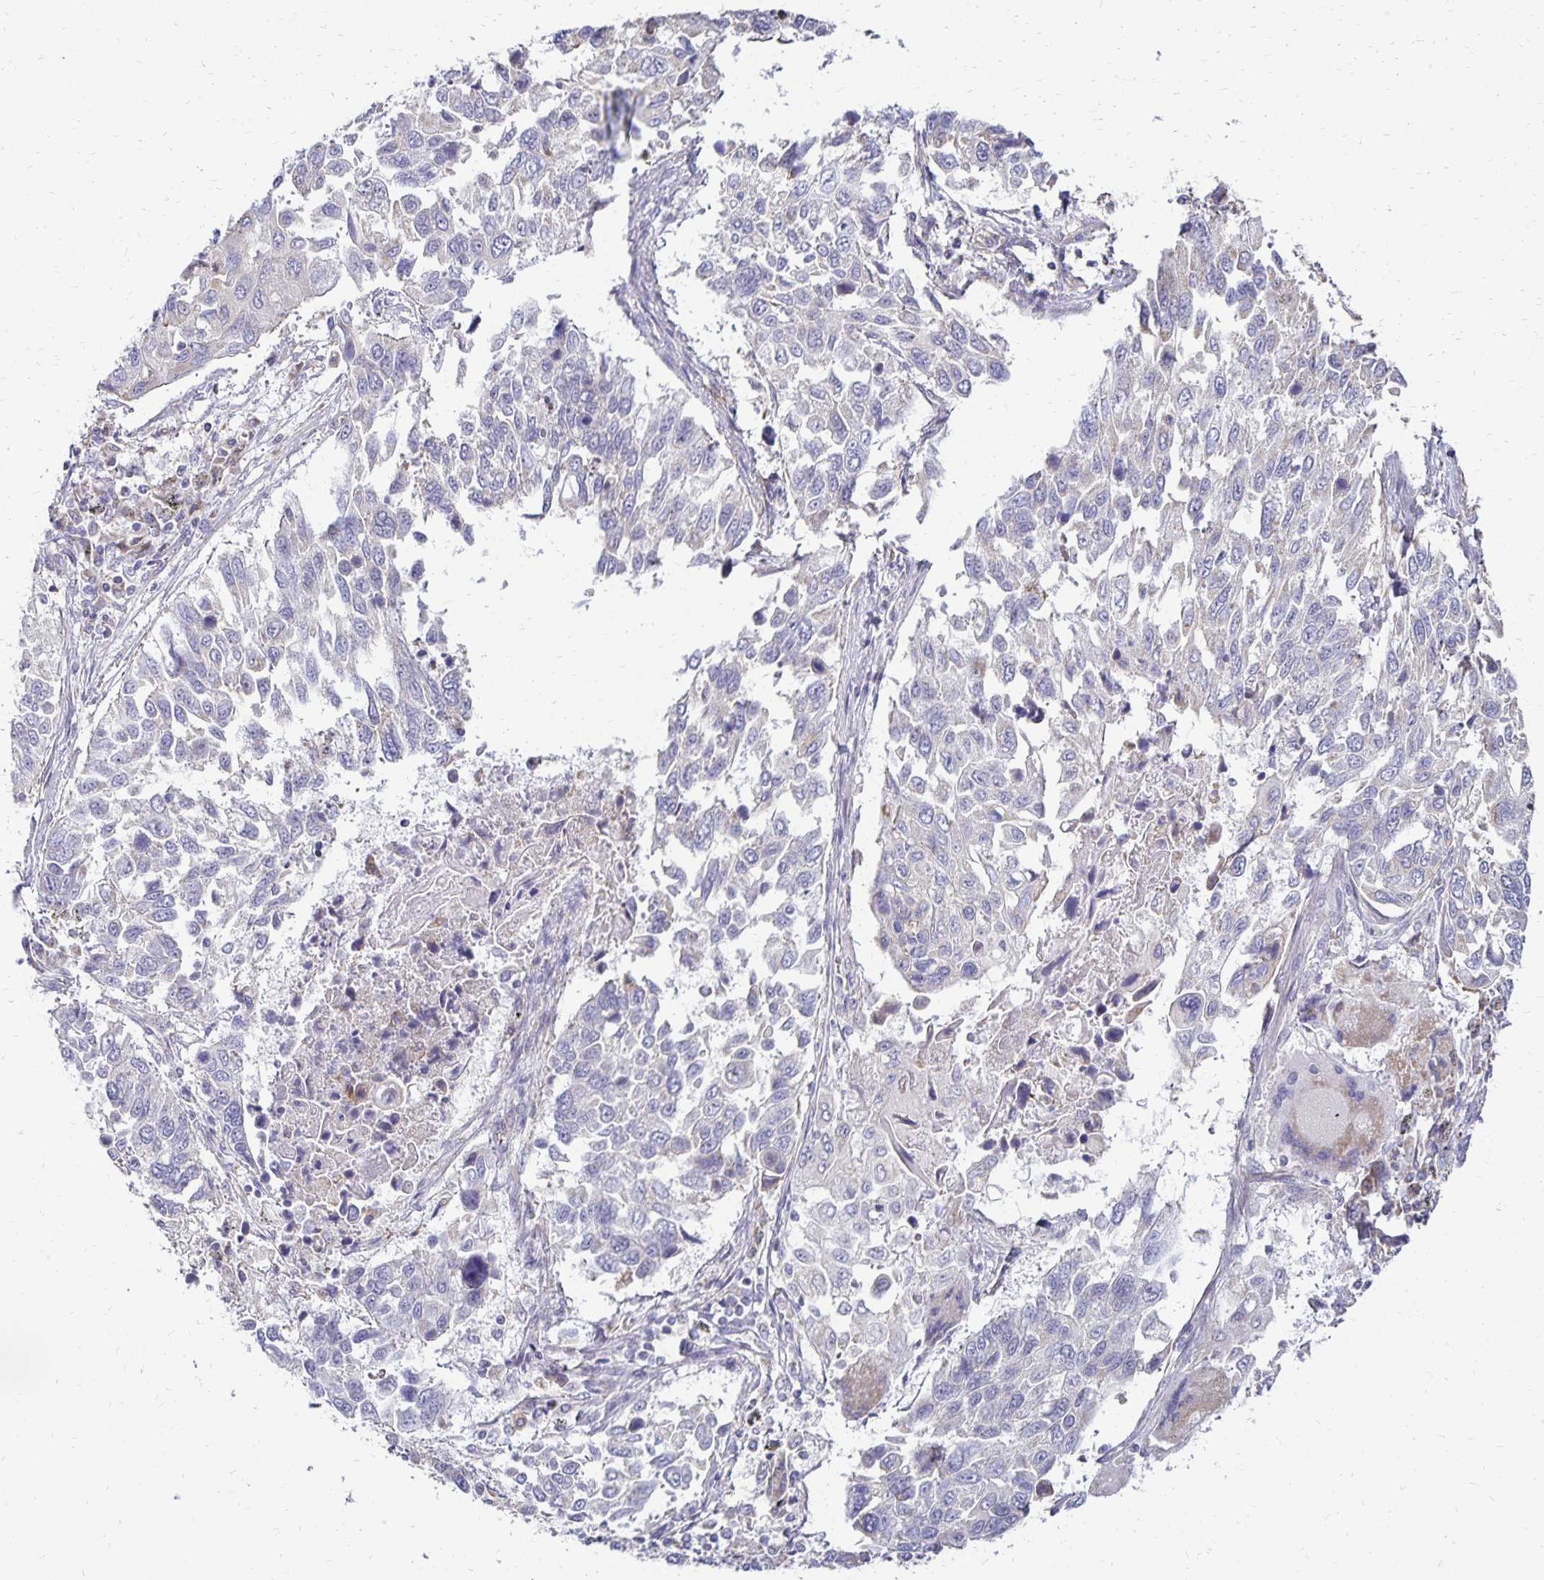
{"staining": {"intensity": "negative", "quantity": "none", "location": "none"}, "tissue": "lung cancer", "cell_type": "Tumor cells", "image_type": "cancer", "snomed": [{"axis": "morphology", "description": "Squamous cell carcinoma, NOS"}, {"axis": "topography", "description": "Lung"}], "caption": "Histopathology image shows no protein expression in tumor cells of lung cancer (squamous cell carcinoma) tissue. (Stains: DAB IHC with hematoxylin counter stain, Microscopy: brightfield microscopy at high magnification).", "gene": "FN3K", "patient": {"sex": "male", "age": 62}}